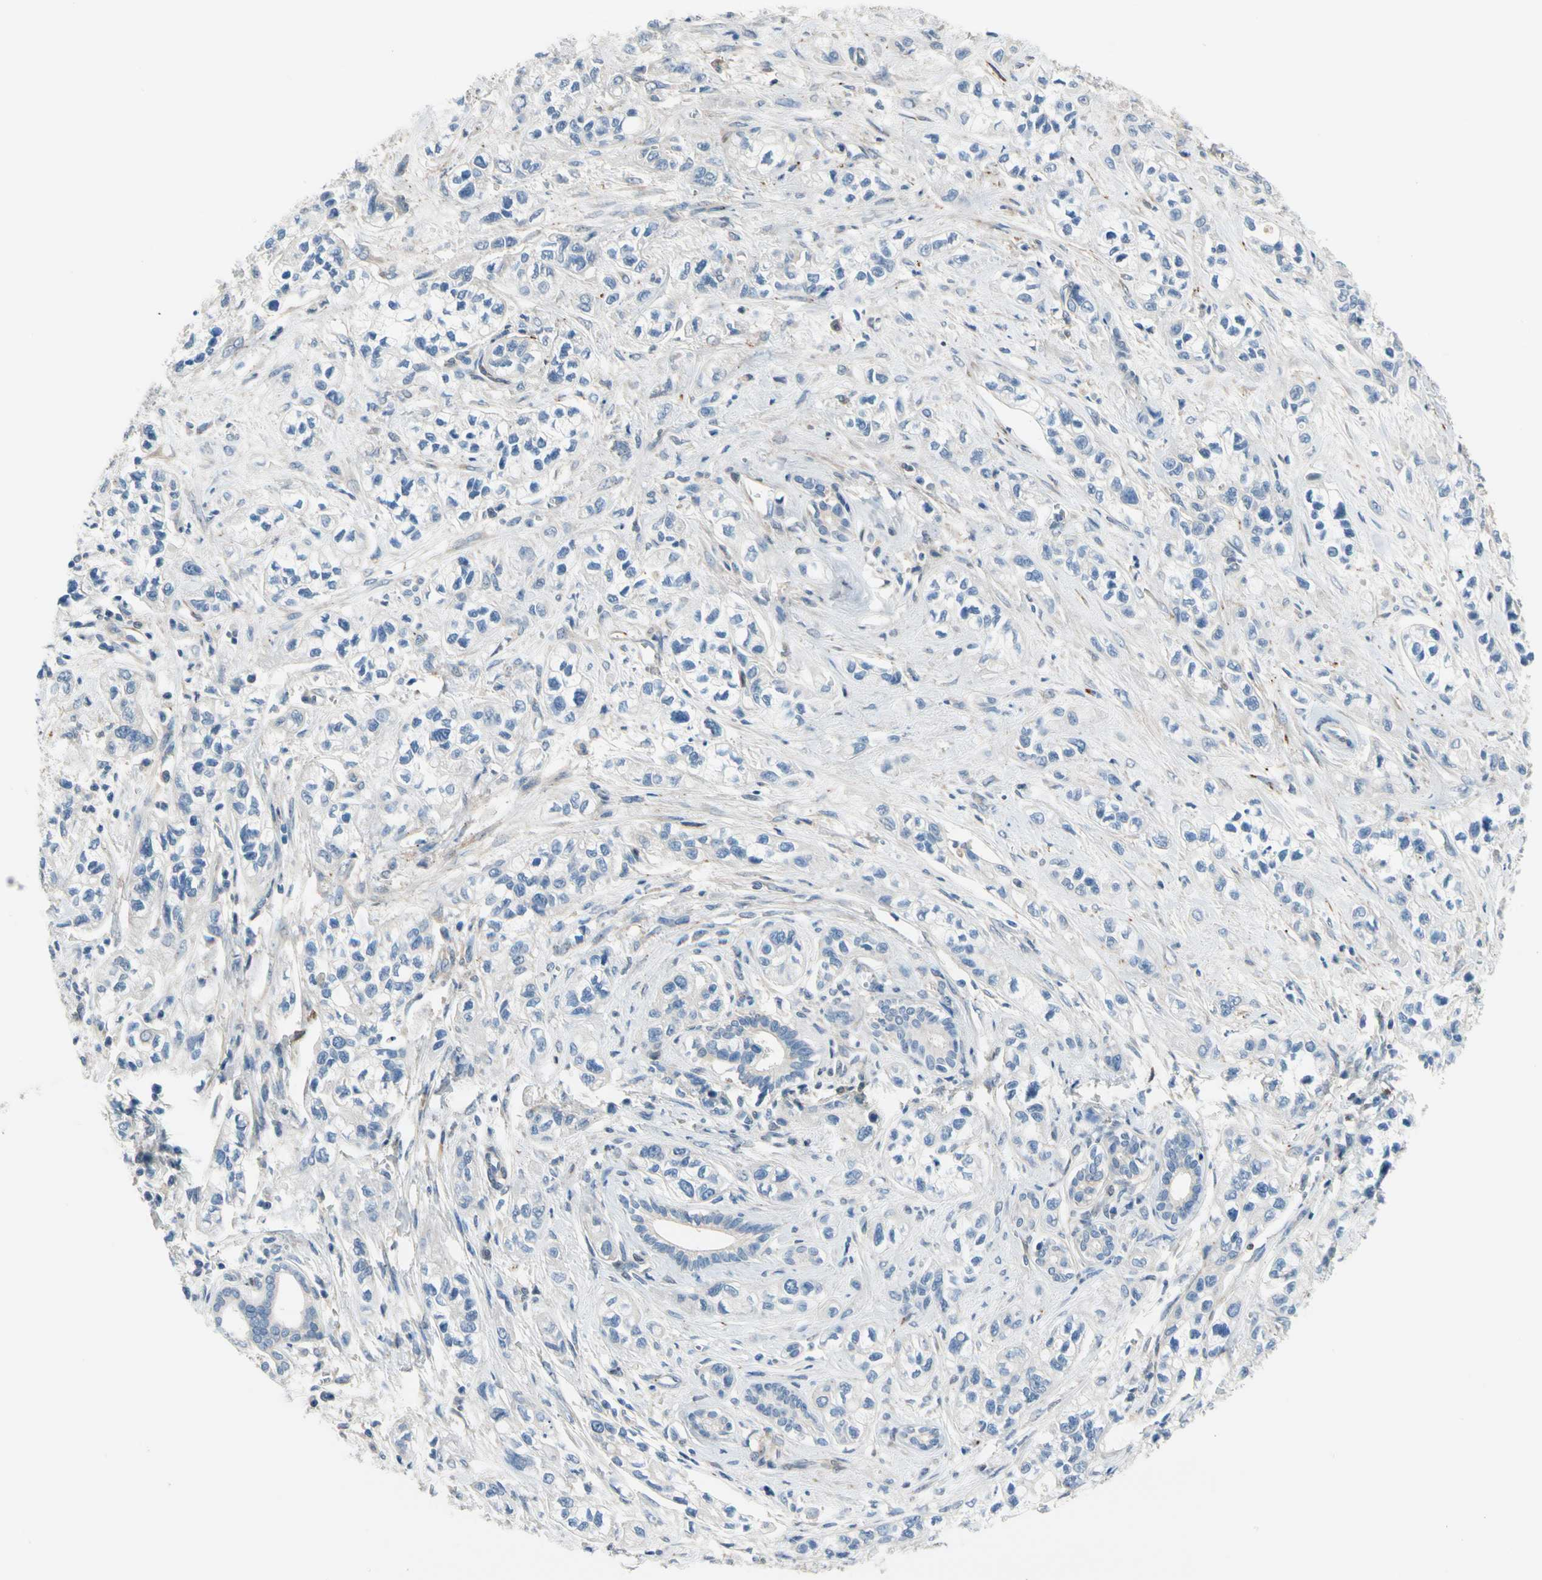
{"staining": {"intensity": "negative", "quantity": "none", "location": "none"}, "tissue": "pancreatic cancer", "cell_type": "Tumor cells", "image_type": "cancer", "snomed": [{"axis": "morphology", "description": "Adenocarcinoma, NOS"}, {"axis": "topography", "description": "Pancreas"}], "caption": "Immunohistochemistry of human pancreatic cancer displays no expression in tumor cells.", "gene": "ENTREP3", "patient": {"sex": "male", "age": 74}}